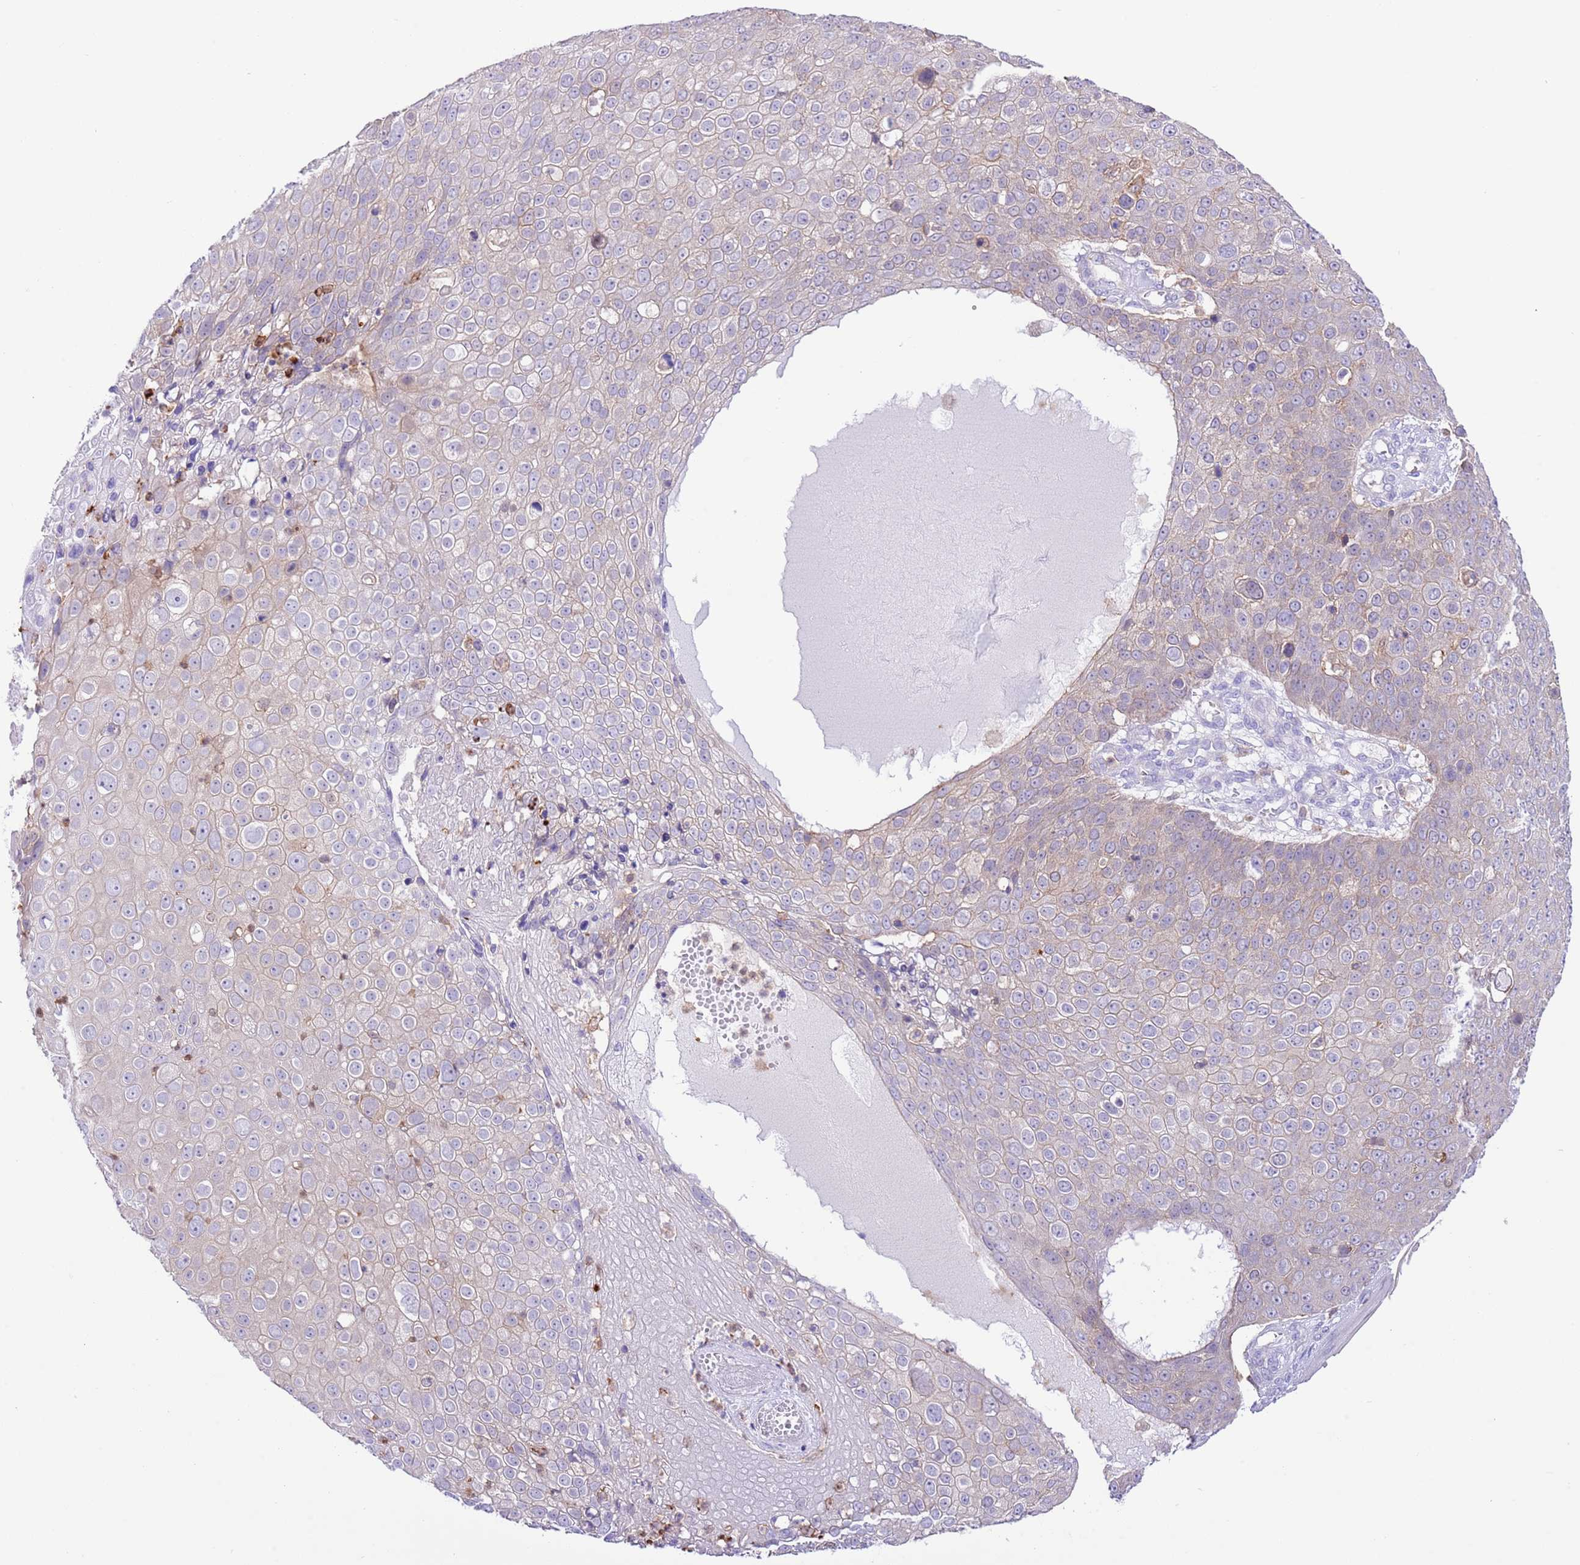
{"staining": {"intensity": "negative", "quantity": "none", "location": "none"}, "tissue": "skin cancer", "cell_type": "Tumor cells", "image_type": "cancer", "snomed": [{"axis": "morphology", "description": "Squamous cell carcinoma, NOS"}, {"axis": "topography", "description": "Skin"}], "caption": "Skin squamous cell carcinoma was stained to show a protein in brown. There is no significant positivity in tumor cells.", "gene": "EFHD2", "patient": {"sex": "male", "age": 71}}